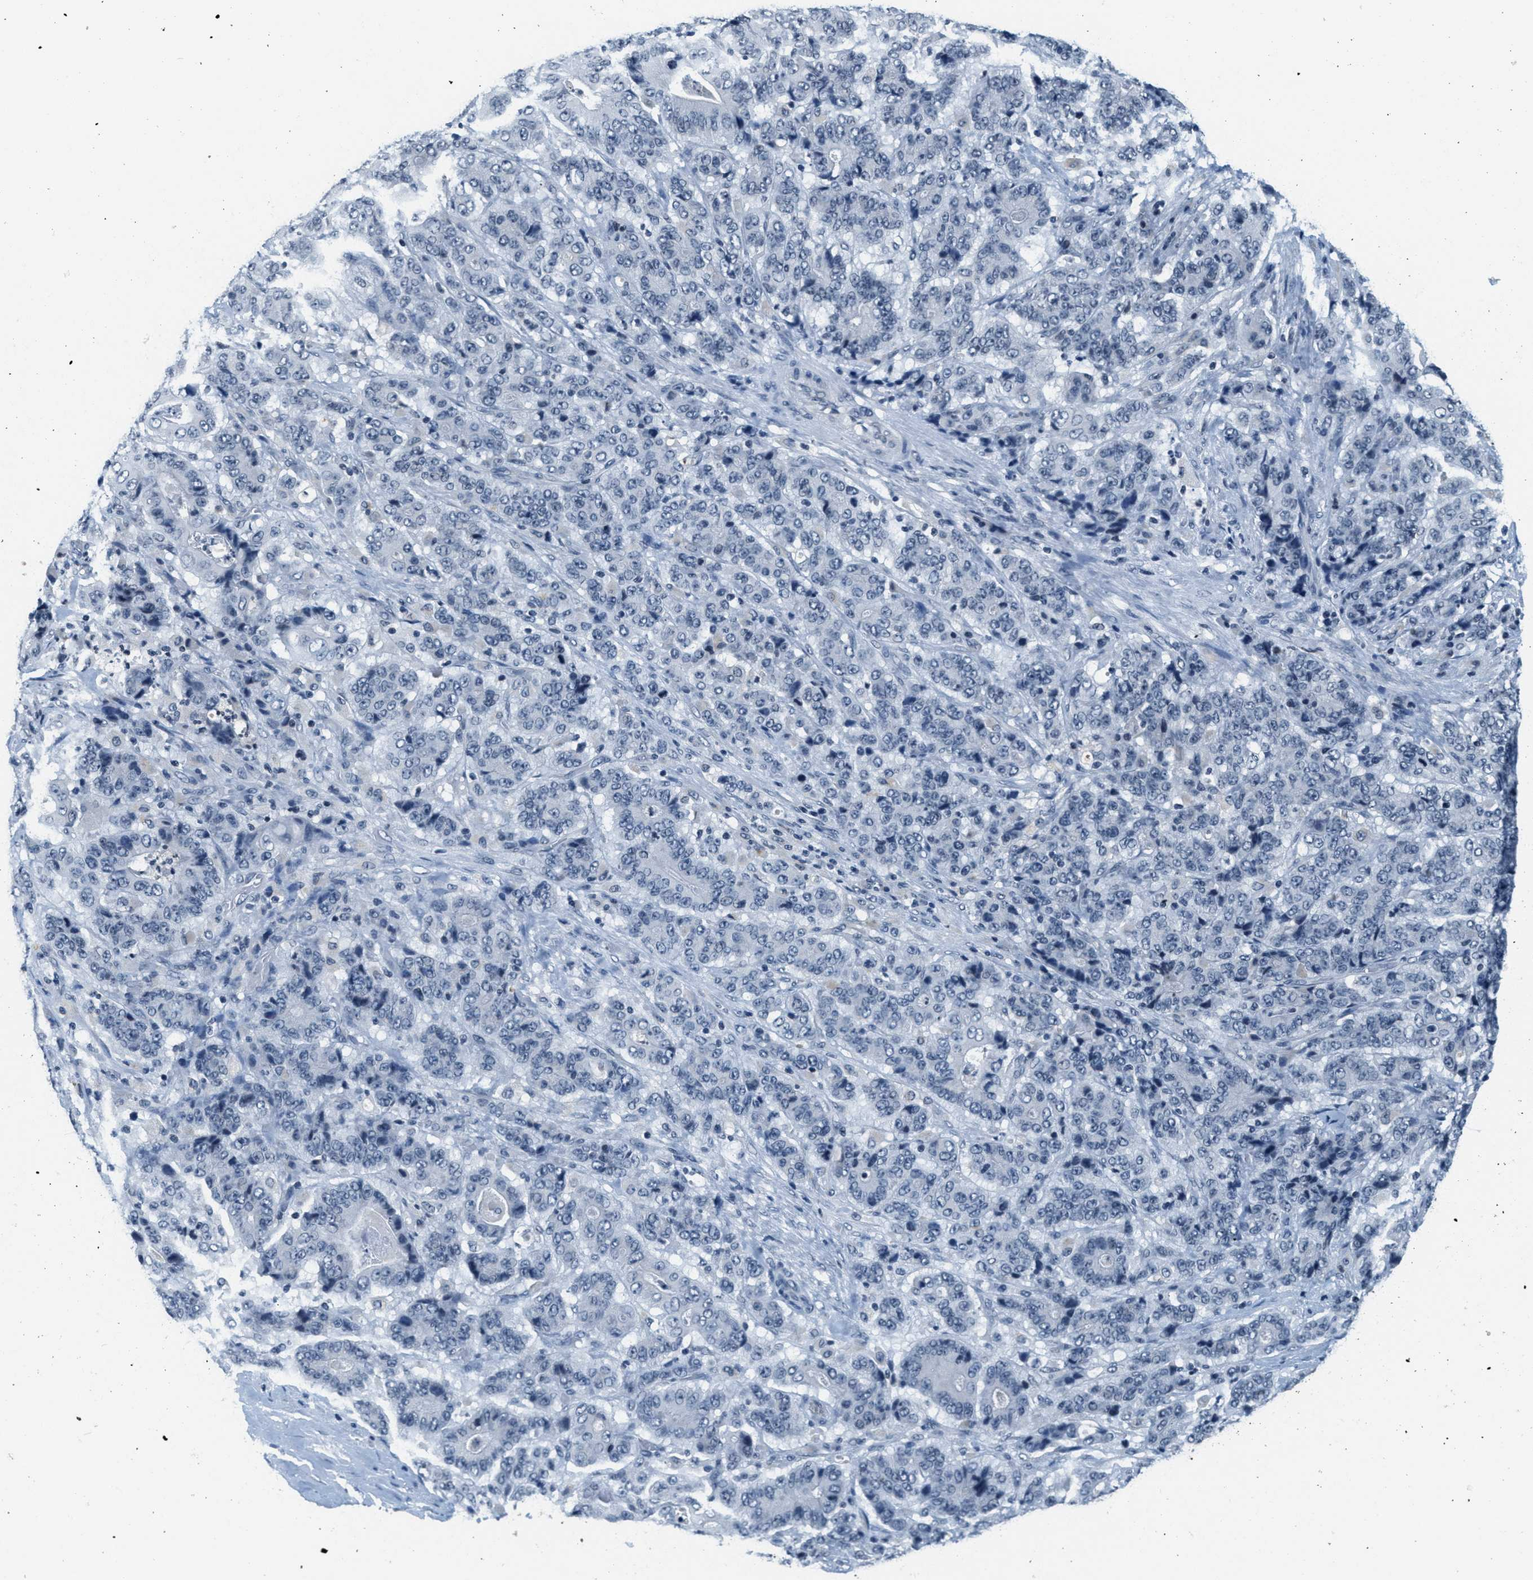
{"staining": {"intensity": "negative", "quantity": "none", "location": "none"}, "tissue": "stomach cancer", "cell_type": "Tumor cells", "image_type": "cancer", "snomed": [{"axis": "morphology", "description": "Adenocarcinoma, NOS"}, {"axis": "topography", "description": "Stomach"}], "caption": "A histopathology image of stomach cancer (adenocarcinoma) stained for a protein reveals no brown staining in tumor cells.", "gene": "CA4", "patient": {"sex": "female", "age": 73}}